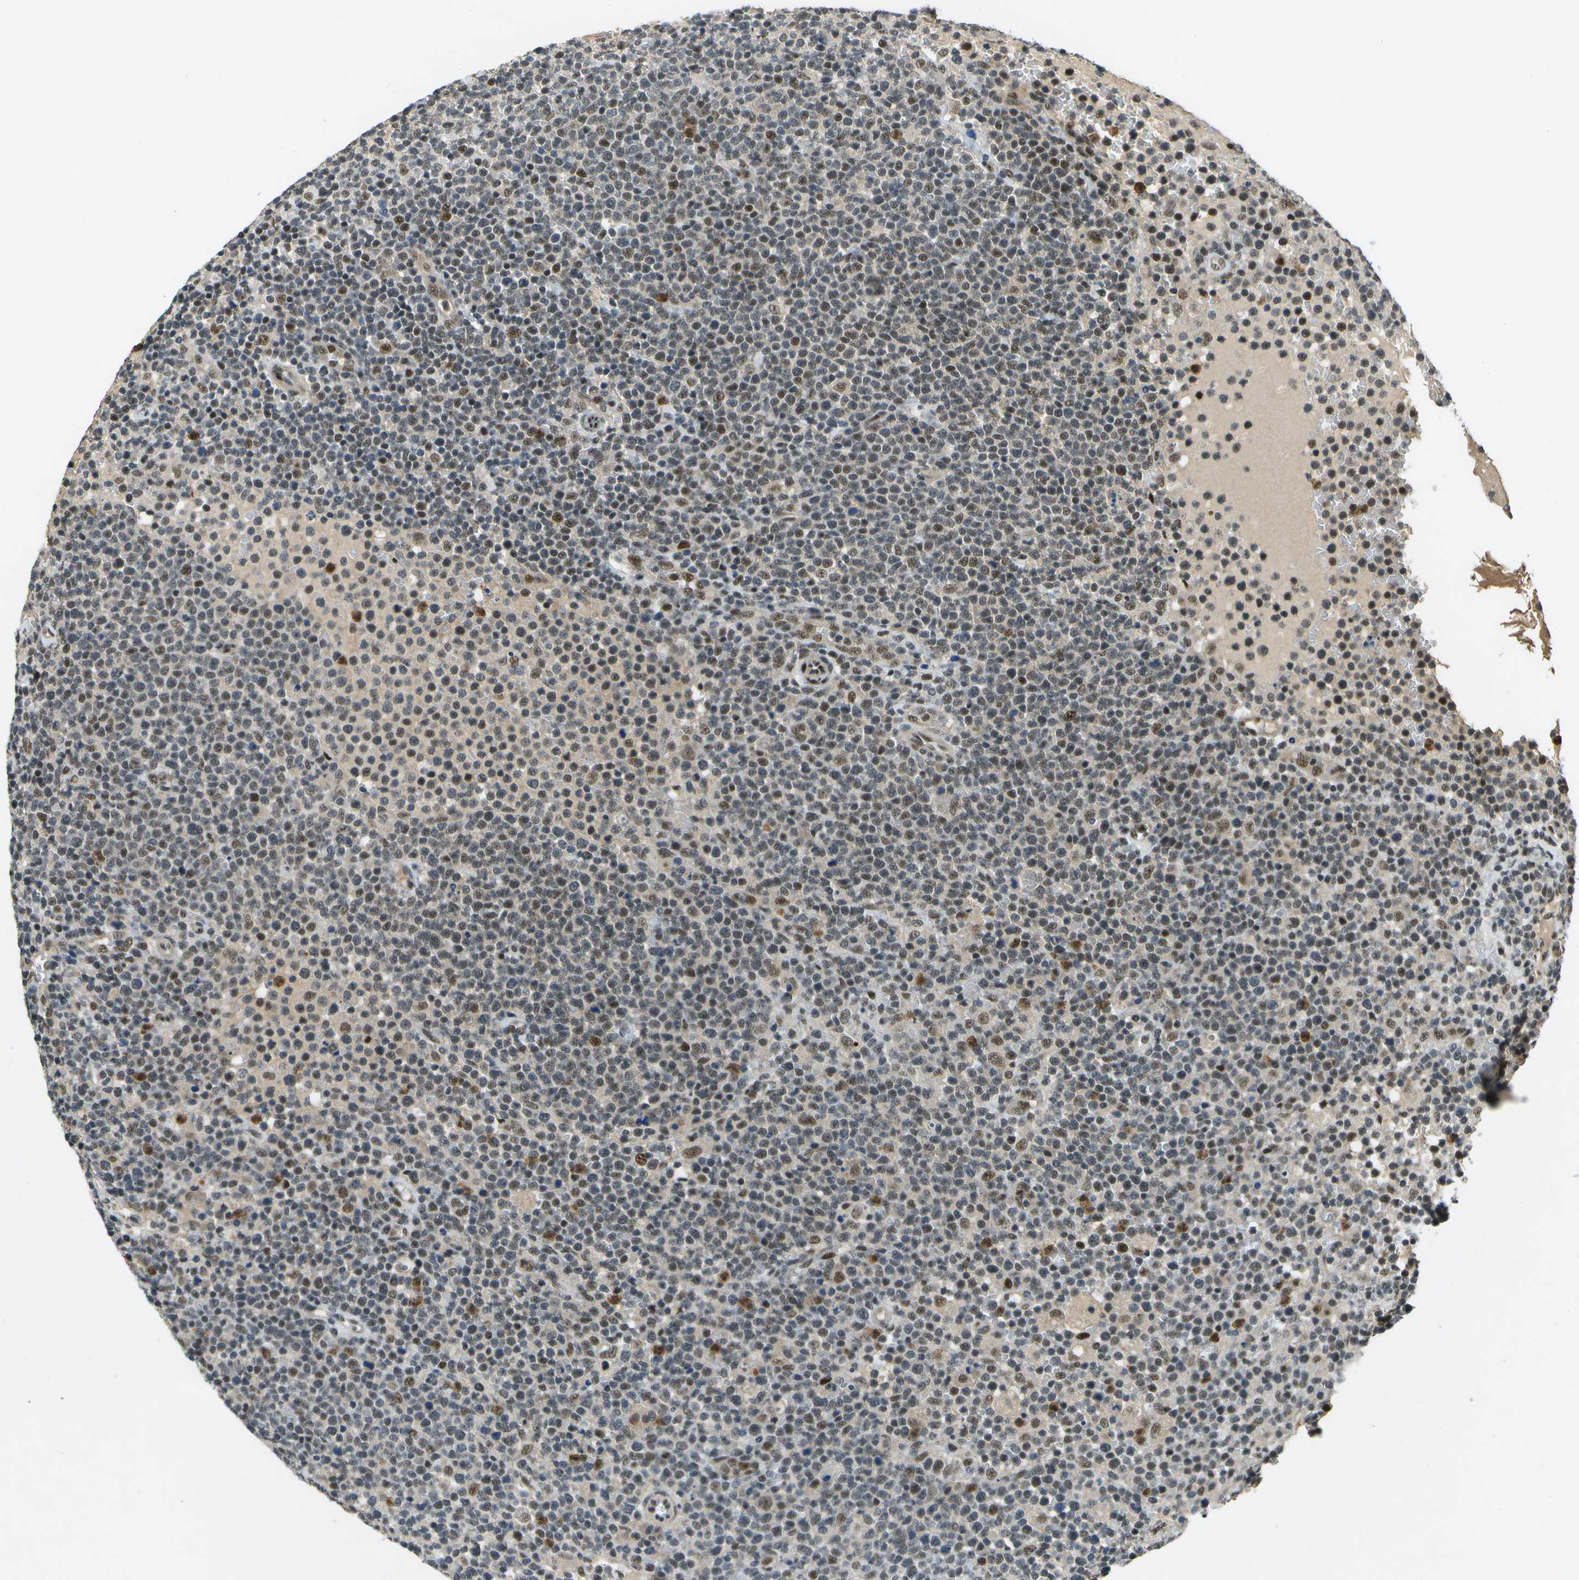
{"staining": {"intensity": "moderate", "quantity": ">75%", "location": "nuclear"}, "tissue": "lymphoma", "cell_type": "Tumor cells", "image_type": "cancer", "snomed": [{"axis": "morphology", "description": "Malignant lymphoma, non-Hodgkin's type, High grade"}, {"axis": "topography", "description": "Lymph node"}], "caption": "Lymphoma stained with immunohistochemistry exhibits moderate nuclear expression in about >75% of tumor cells. Using DAB (3,3'-diaminobenzidine) (brown) and hematoxylin (blue) stains, captured at high magnification using brightfield microscopy.", "gene": "GANC", "patient": {"sex": "male", "age": 61}}